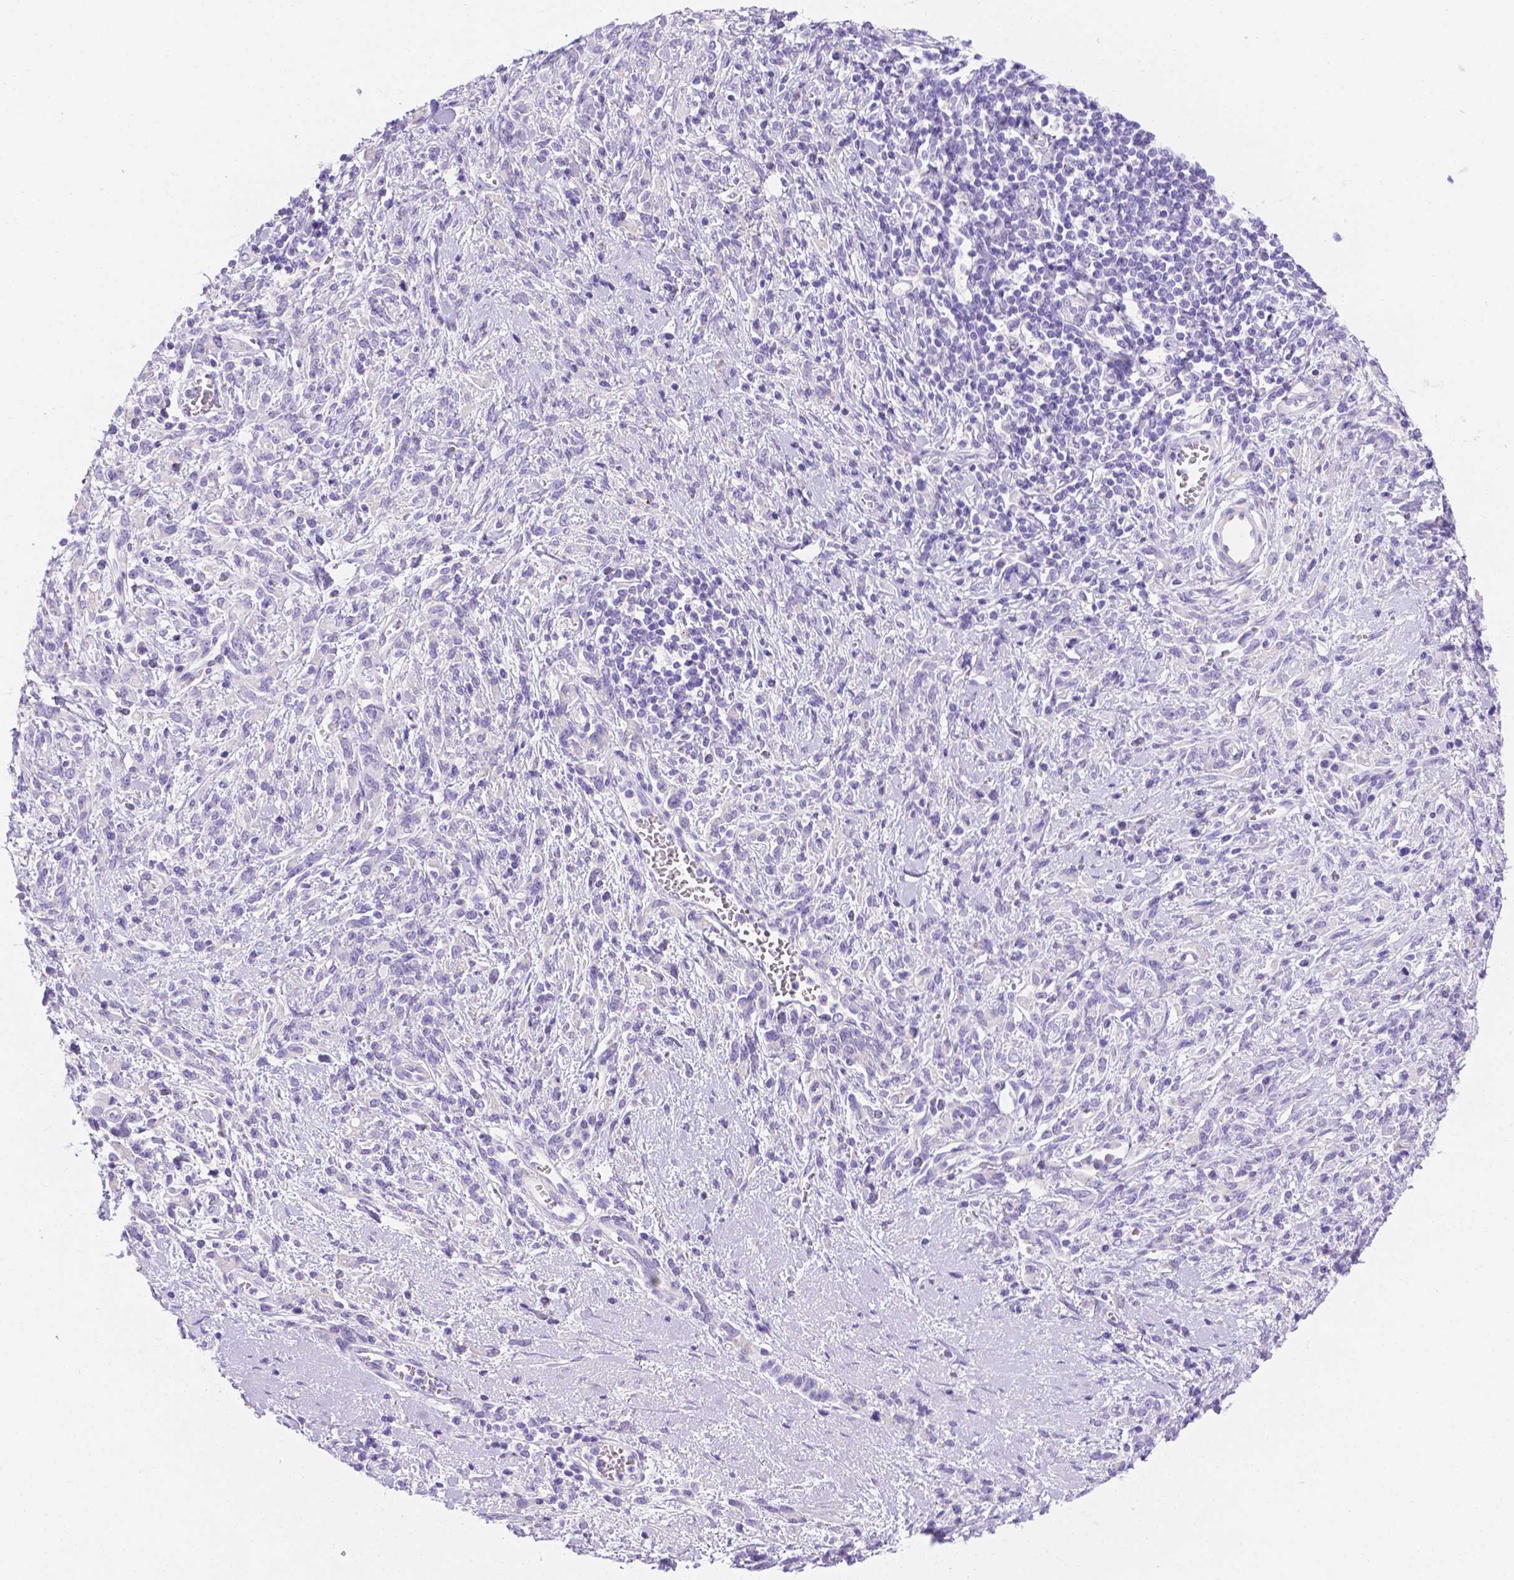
{"staining": {"intensity": "negative", "quantity": "none", "location": "none"}, "tissue": "stomach cancer", "cell_type": "Tumor cells", "image_type": "cancer", "snomed": [{"axis": "morphology", "description": "Adenocarcinoma, NOS"}, {"axis": "topography", "description": "Stomach"}], "caption": "Immunohistochemistry (IHC) of stomach cancer (adenocarcinoma) demonstrates no positivity in tumor cells.", "gene": "MLN", "patient": {"sex": "female", "age": 57}}